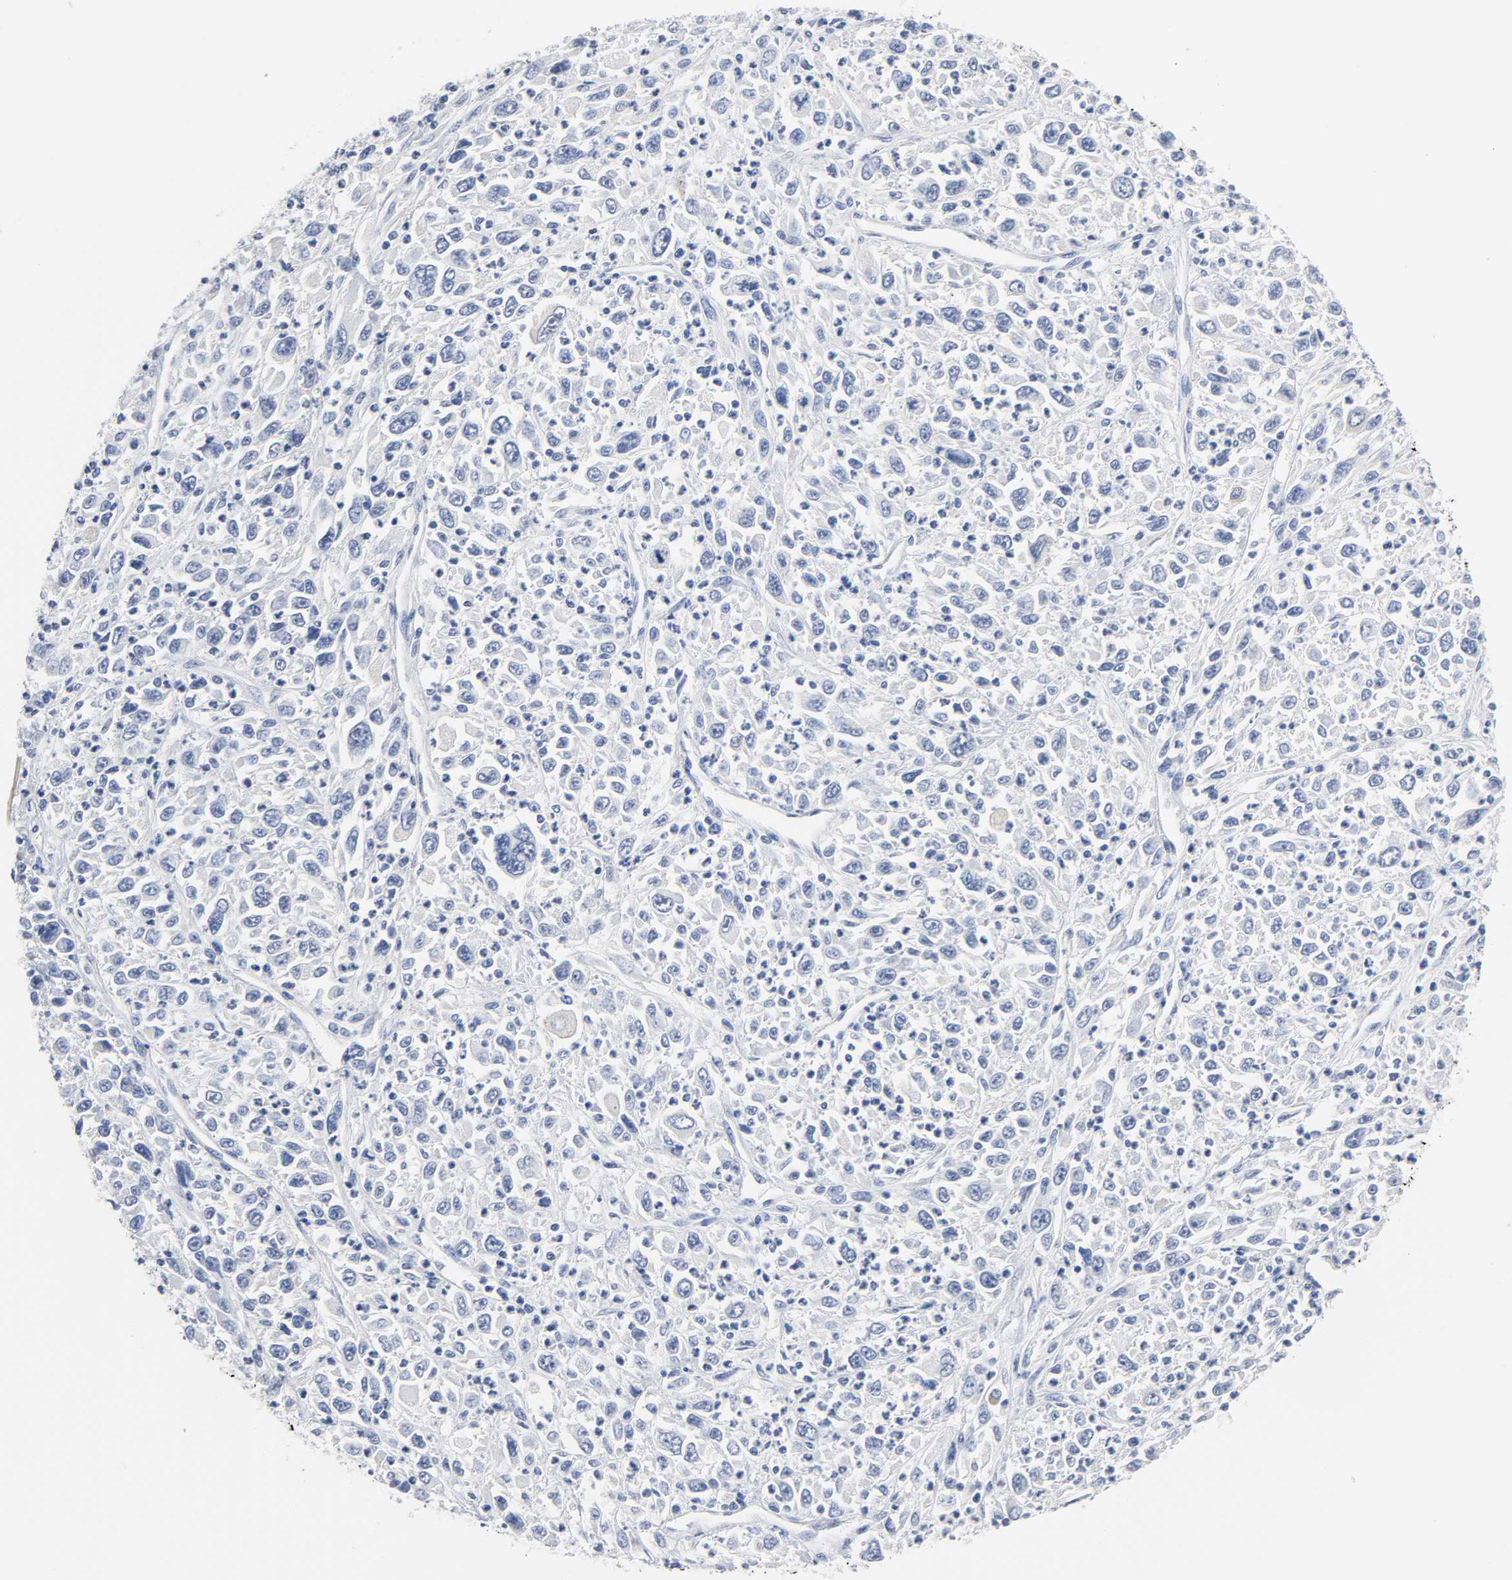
{"staining": {"intensity": "negative", "quantity": "none", "location": "none"}, "tissue": "melanoma", "cell_type": "Tumor cells", "image_type": "cancer", "snomed": [{"axis": "morphology", "description": "Malignant melanoma, Metastatic site"}, {"axis": "topography", "description": "Skin"}], "caption": "Tumor cells show no significant protein positivity in melanoma.", "gene": "ACP3", "patient": {"sex": "female", "age": 56}}